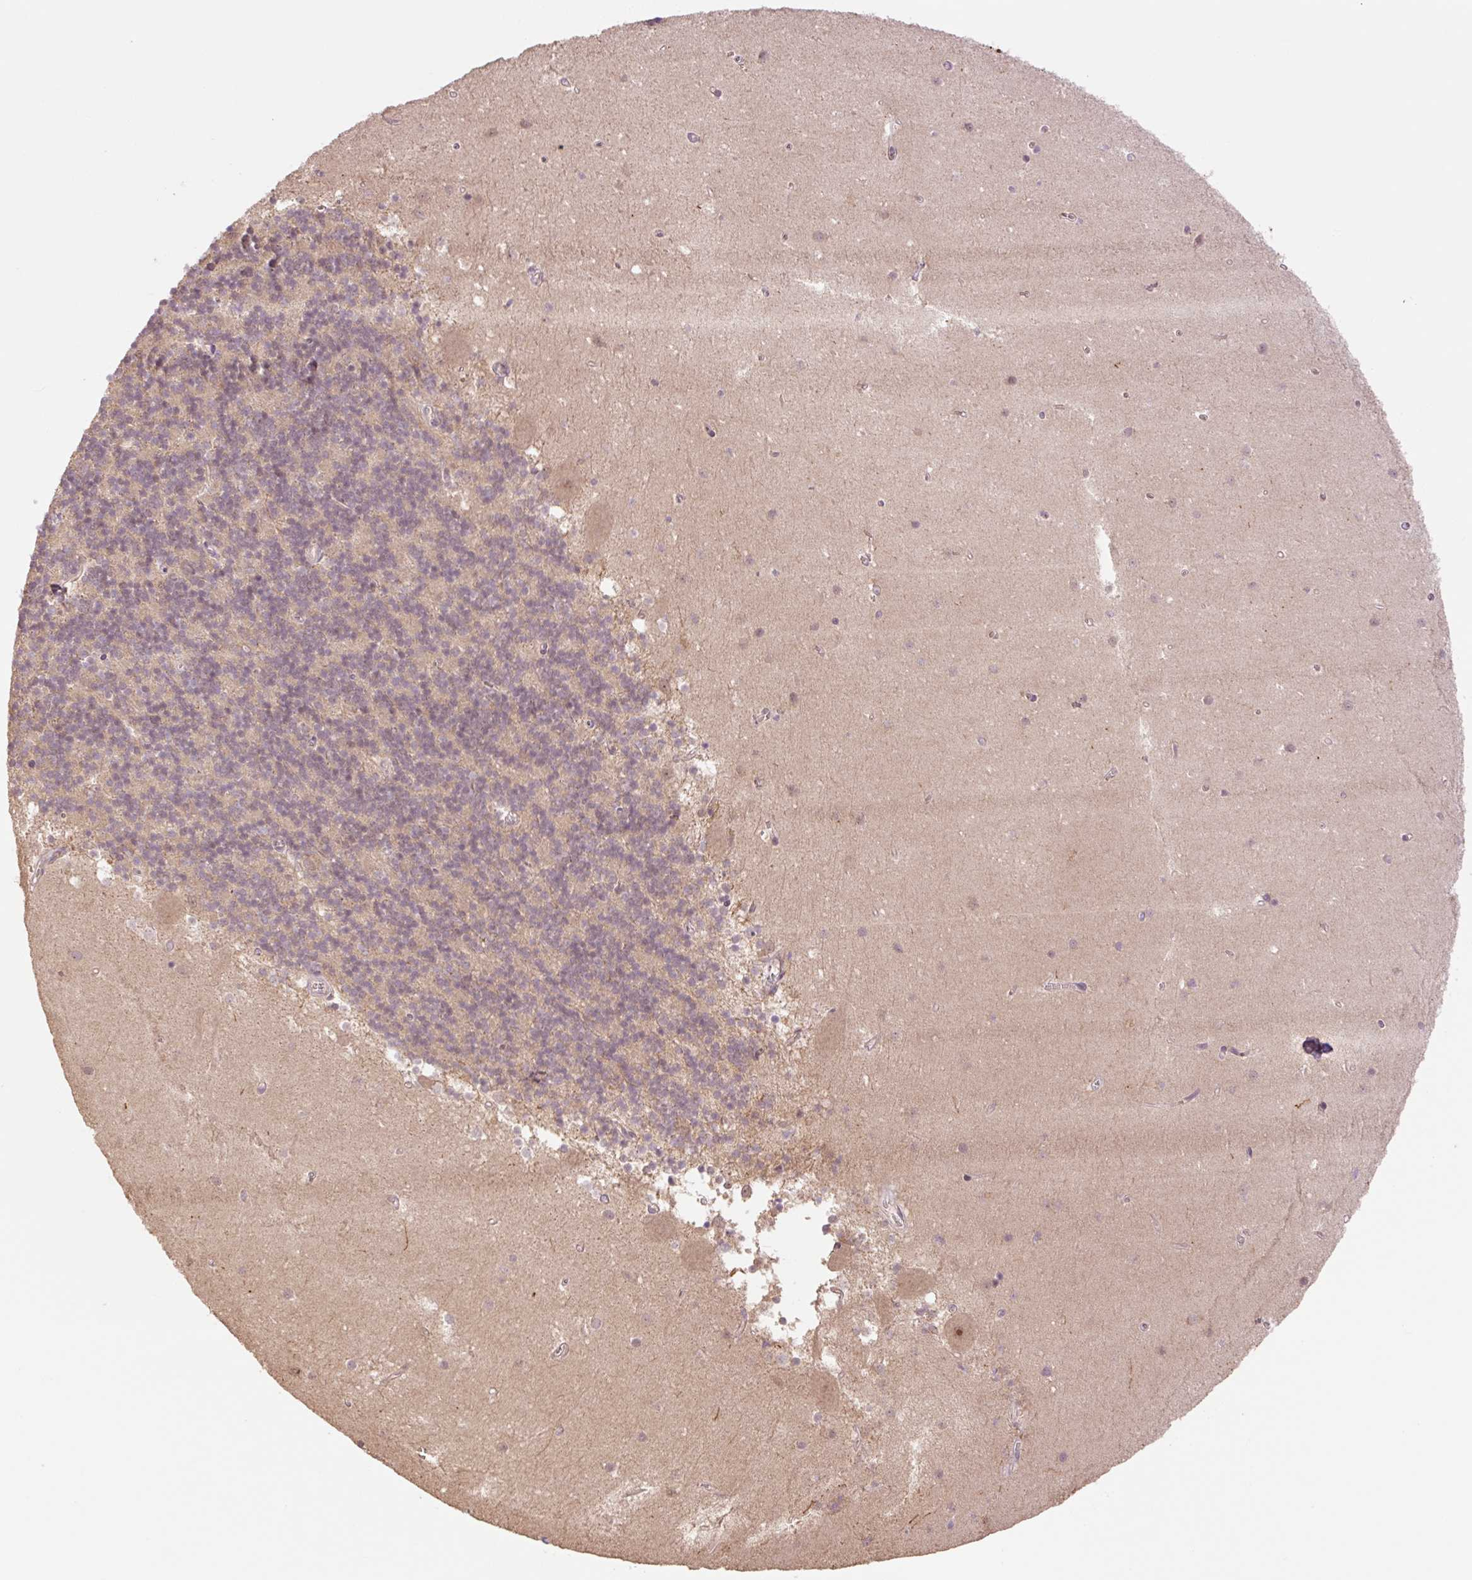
{"staining": {"intensity": "weak", "quantity": "25%-75%", "location": "cytoplasmic/membranous"}, "tissue": "cerebellum", "cell_type": "Cells in granular layer", "image_type": "normal", "snomed": [{"axis": "morphology", "description": "Normal tissue, NOS"}, {"axis": "topography", "description": "Cerebellum"}], "caption": "Immunohistochemistry staining of unremarkable cerebellum, which exhibits low levels of weak cytoplasmic/membranous staining in about 25%-75% of cells in granular layer indicating weak cytoplasmic/membranous protein staining. The staining was performed using DAB (3,3'-diaminobenzidine) (brown) for protein detection and nuclei were counterstained in hematoxylin (blue).", "gene": "YJU2B", "patient": {"sex": "male", "age": 54}}